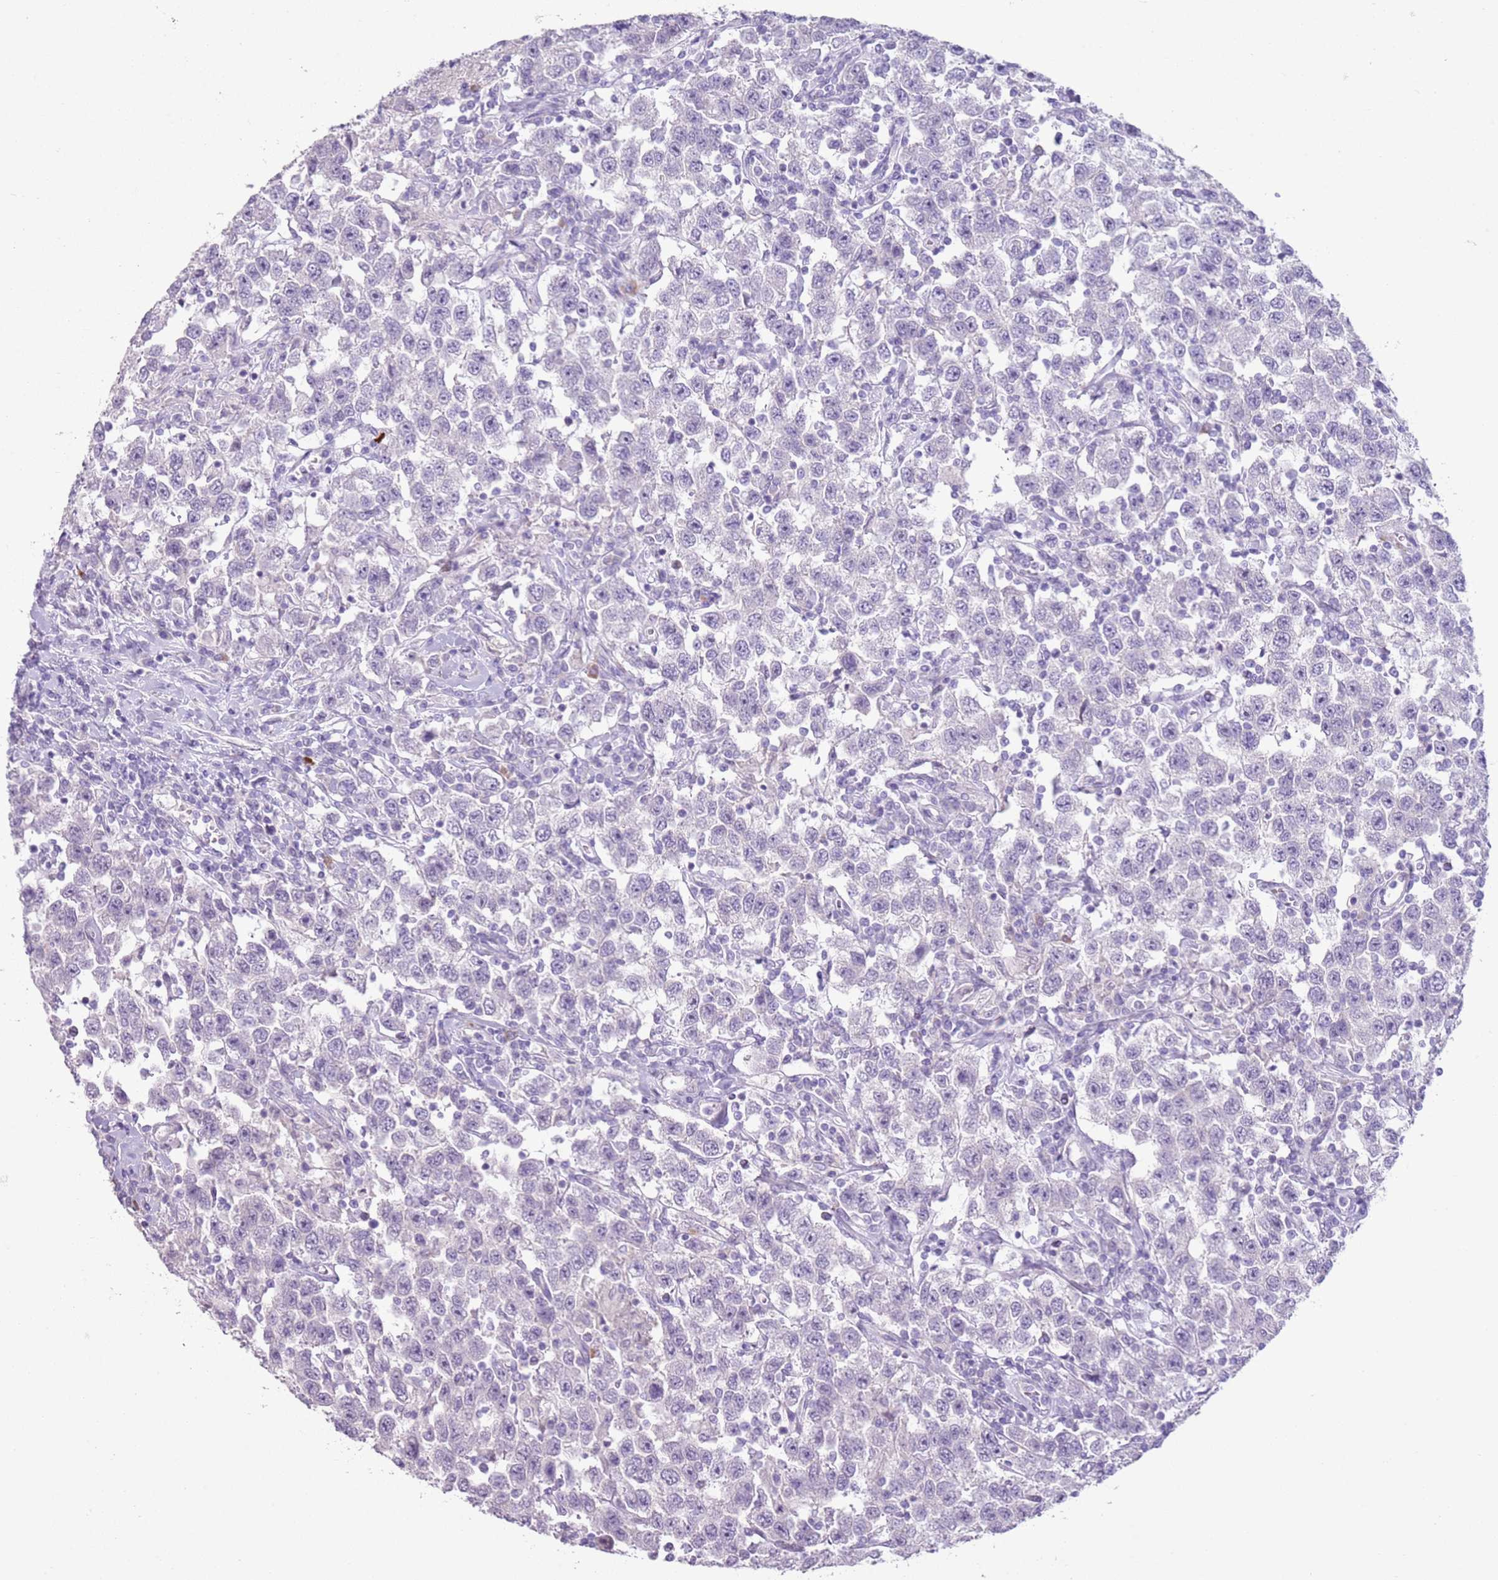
{"staining": {"intensity": "negative", "quantity": "none", "location": "none"}, "tissue": "testis cancer", "cell_type": "Tumor cells", "image_type": "cancer", "snomed": [{"axis": "morphology", "description": "Seminoma, NOS"}, {"axis": "topography", "description": "Testis"}], "caption": "Immunohistochemical staining of human testis cancer (seminoma) displays no significant positivity in tumor cells.", "gene": "ZNF239", "patient": {"sex": "male", "age": 41}}